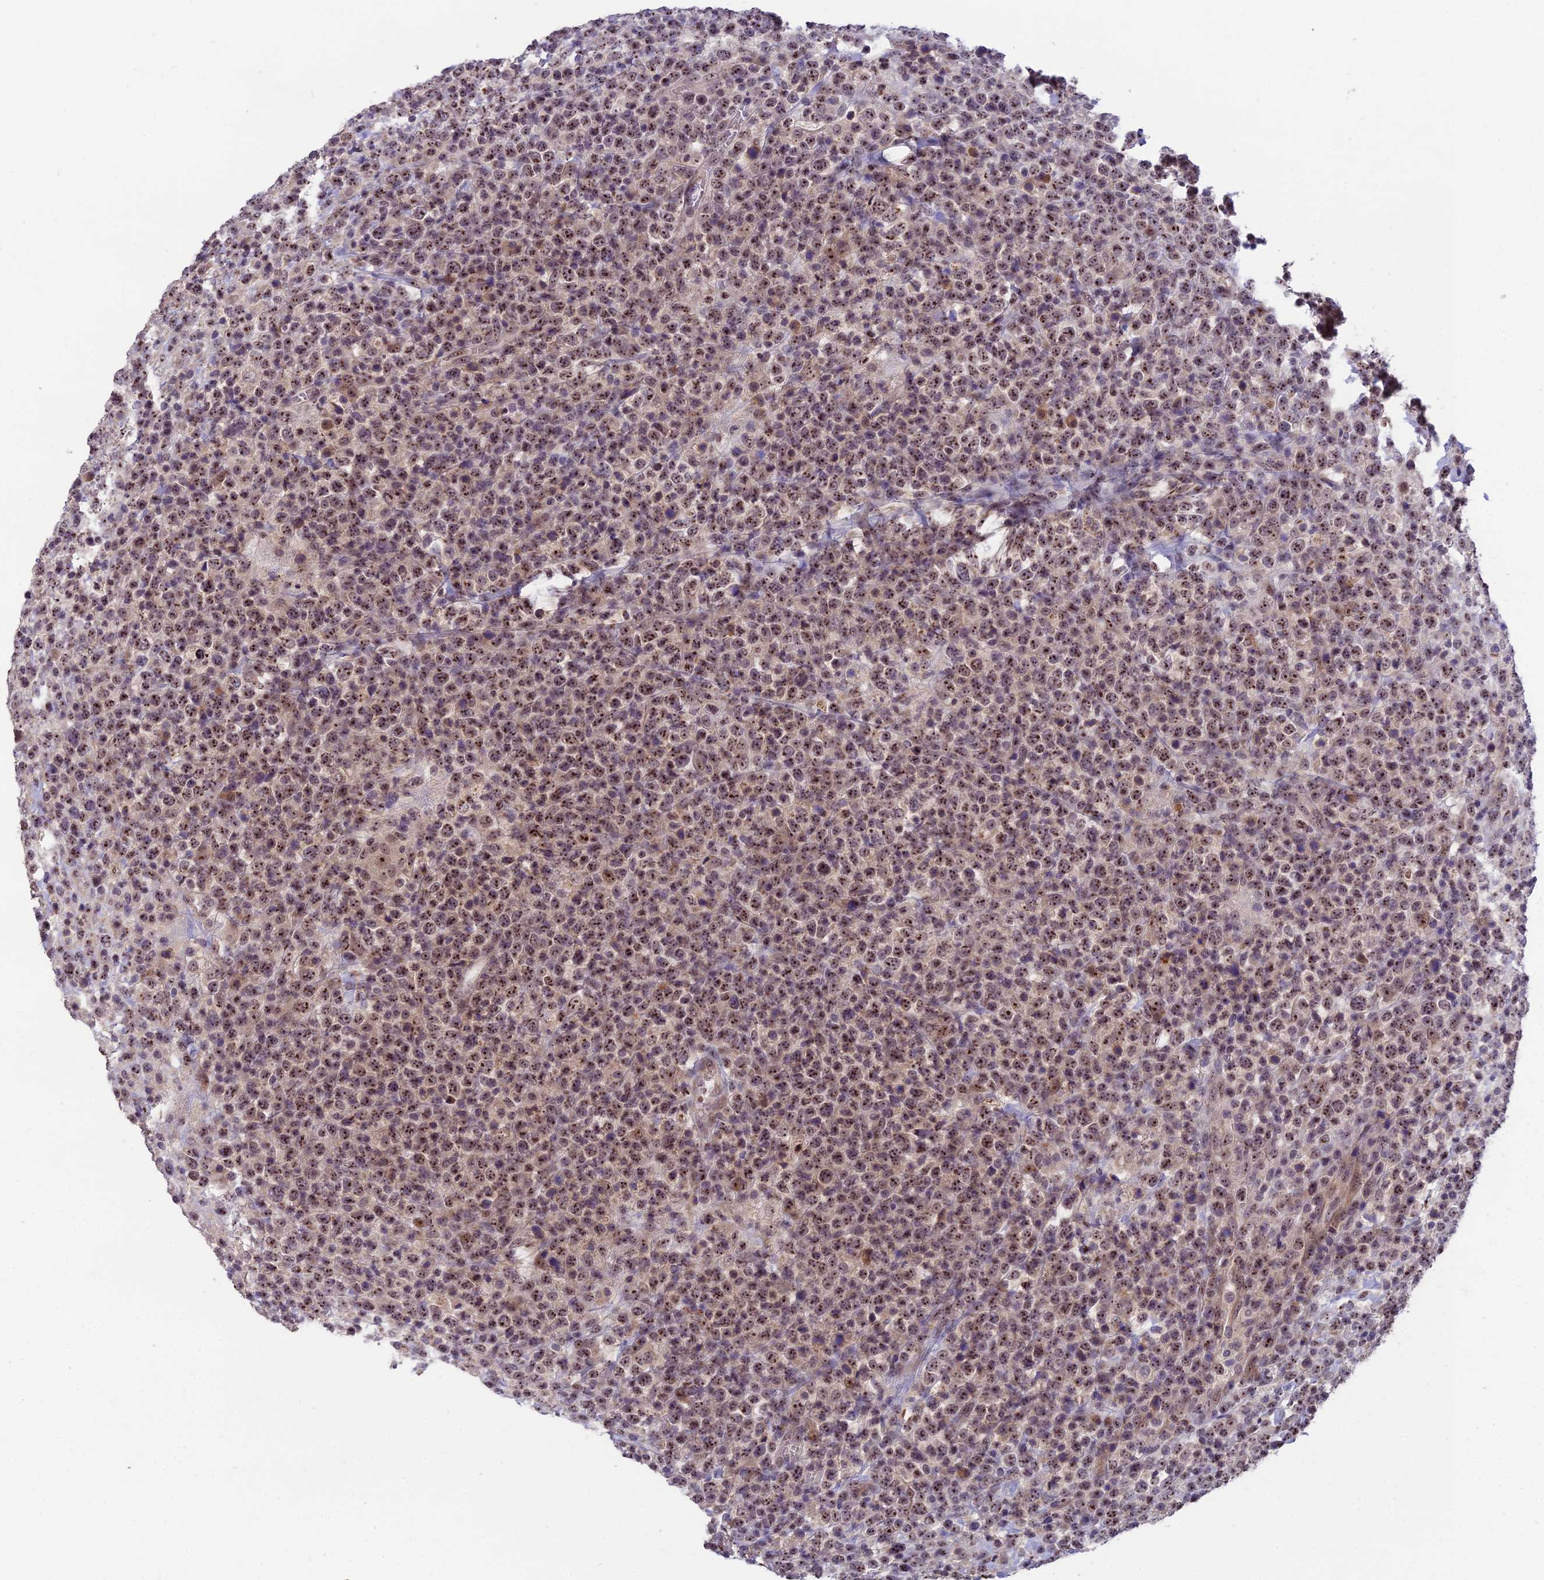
{"staining": {"intensity": "moderate", "quantity": ">75%", "location": "nuclear"}, "tissue": "lymphoma", "cell_type": "Tumor cells", "image_type": "cancer", "snomed": [{"axis": "morphology", "description": "Malignant lymphoma, non-Hodgkin's type, High grade"}, {"axis": "topography", "description": "Colon"}], "caption": "Lymphoma stained with a protein marker shows moderate staining in tumor cells.", "gene": "ZNF333", "patient": {"sex": "female", "age": 53}}